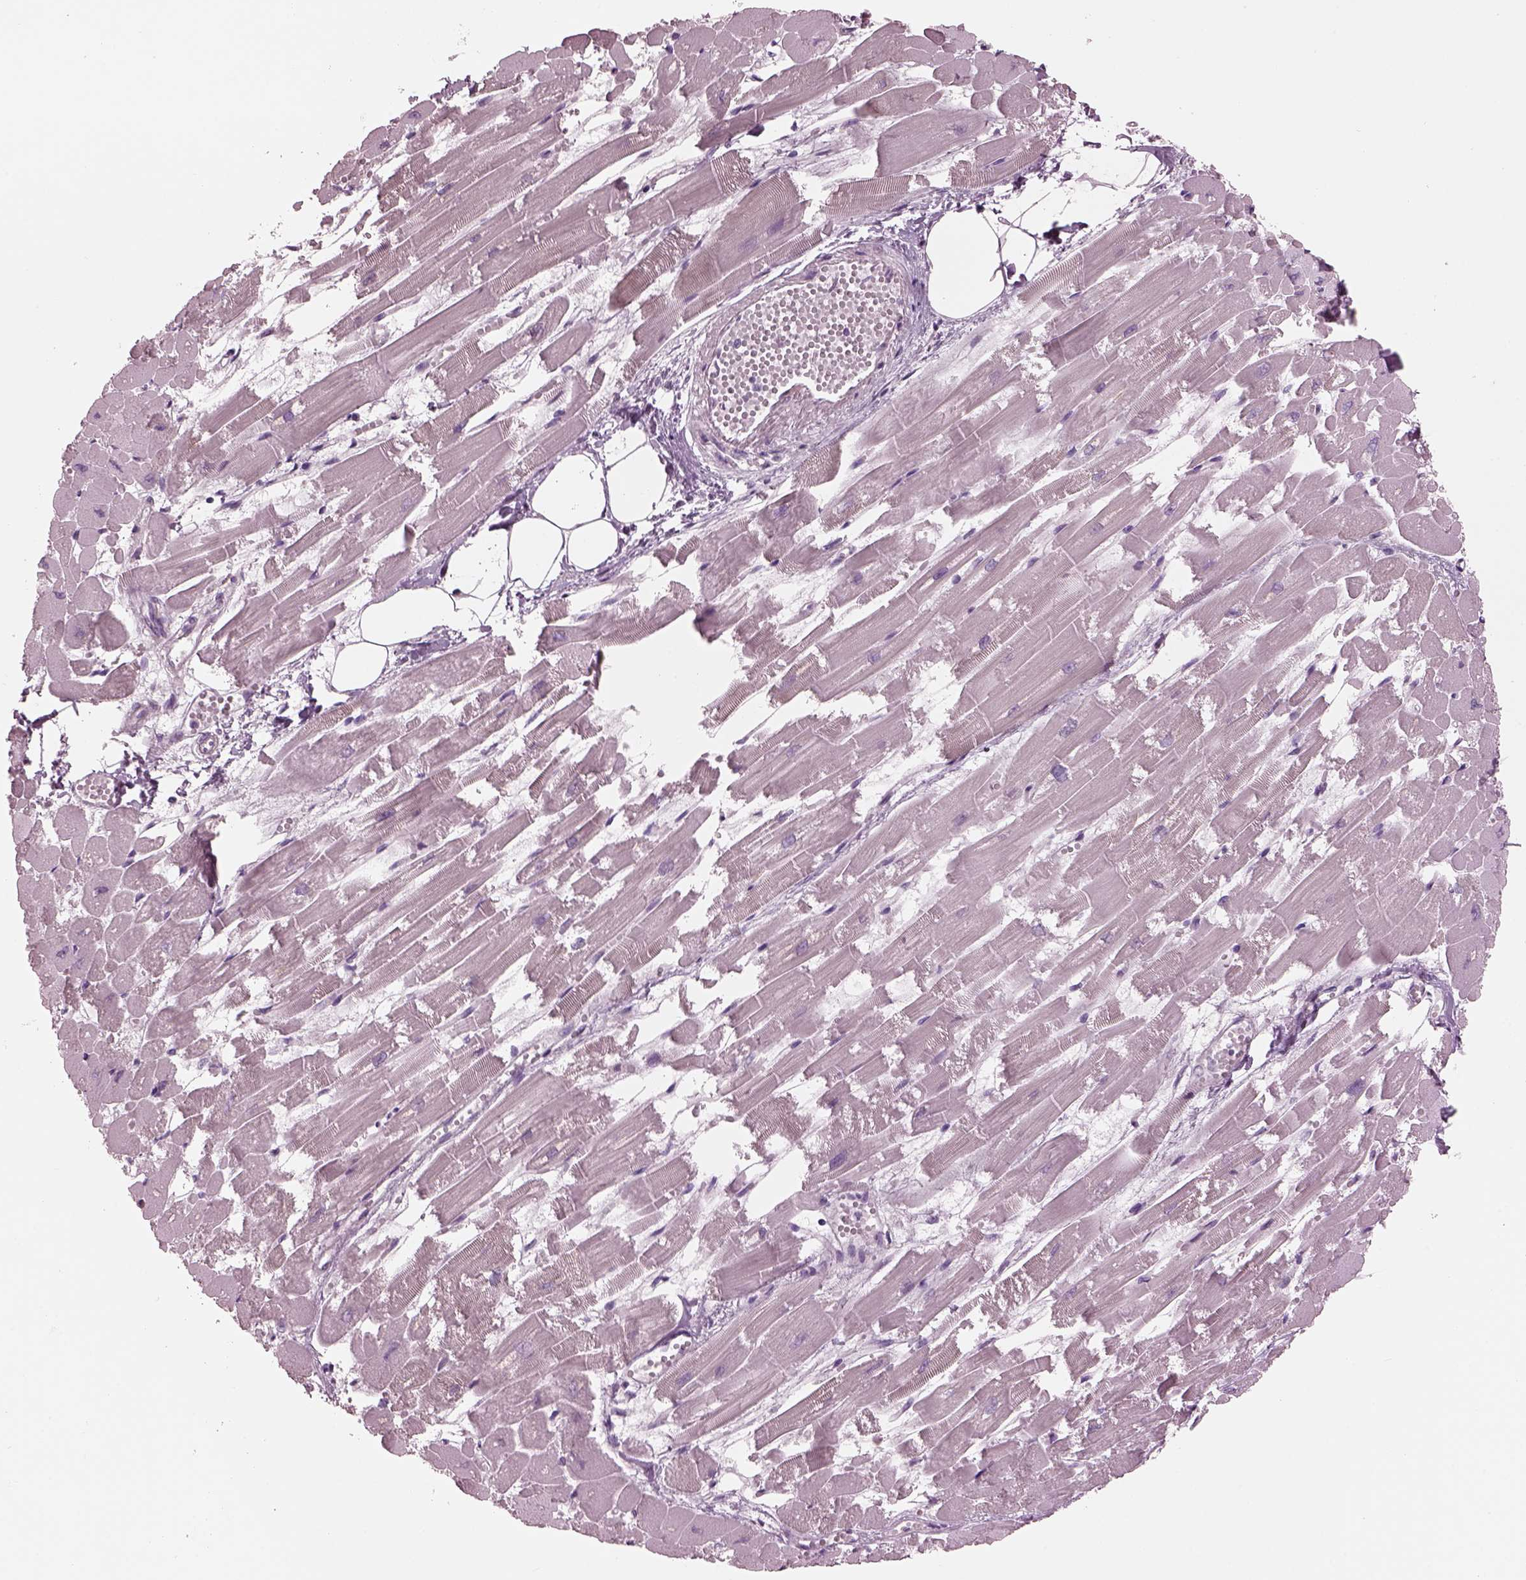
{"staining": {"intensity": "negative", "quantity": "none", "location": "none"}, "tissue": "heart muscle", "cell_type": "Cardiomyocytes", "image_type": "normal", "snomed": [{"axis": "morphology", "description": "Normal tissue, NOS"}, {"axis": "topography", "description": "Heart"}], "caption": "Micrograph shows no protein staining in cardiomyocytes of unremarkable heart muscle.", "gene": "CYLC1", "patient": {"sex": "female", "age": 52}}